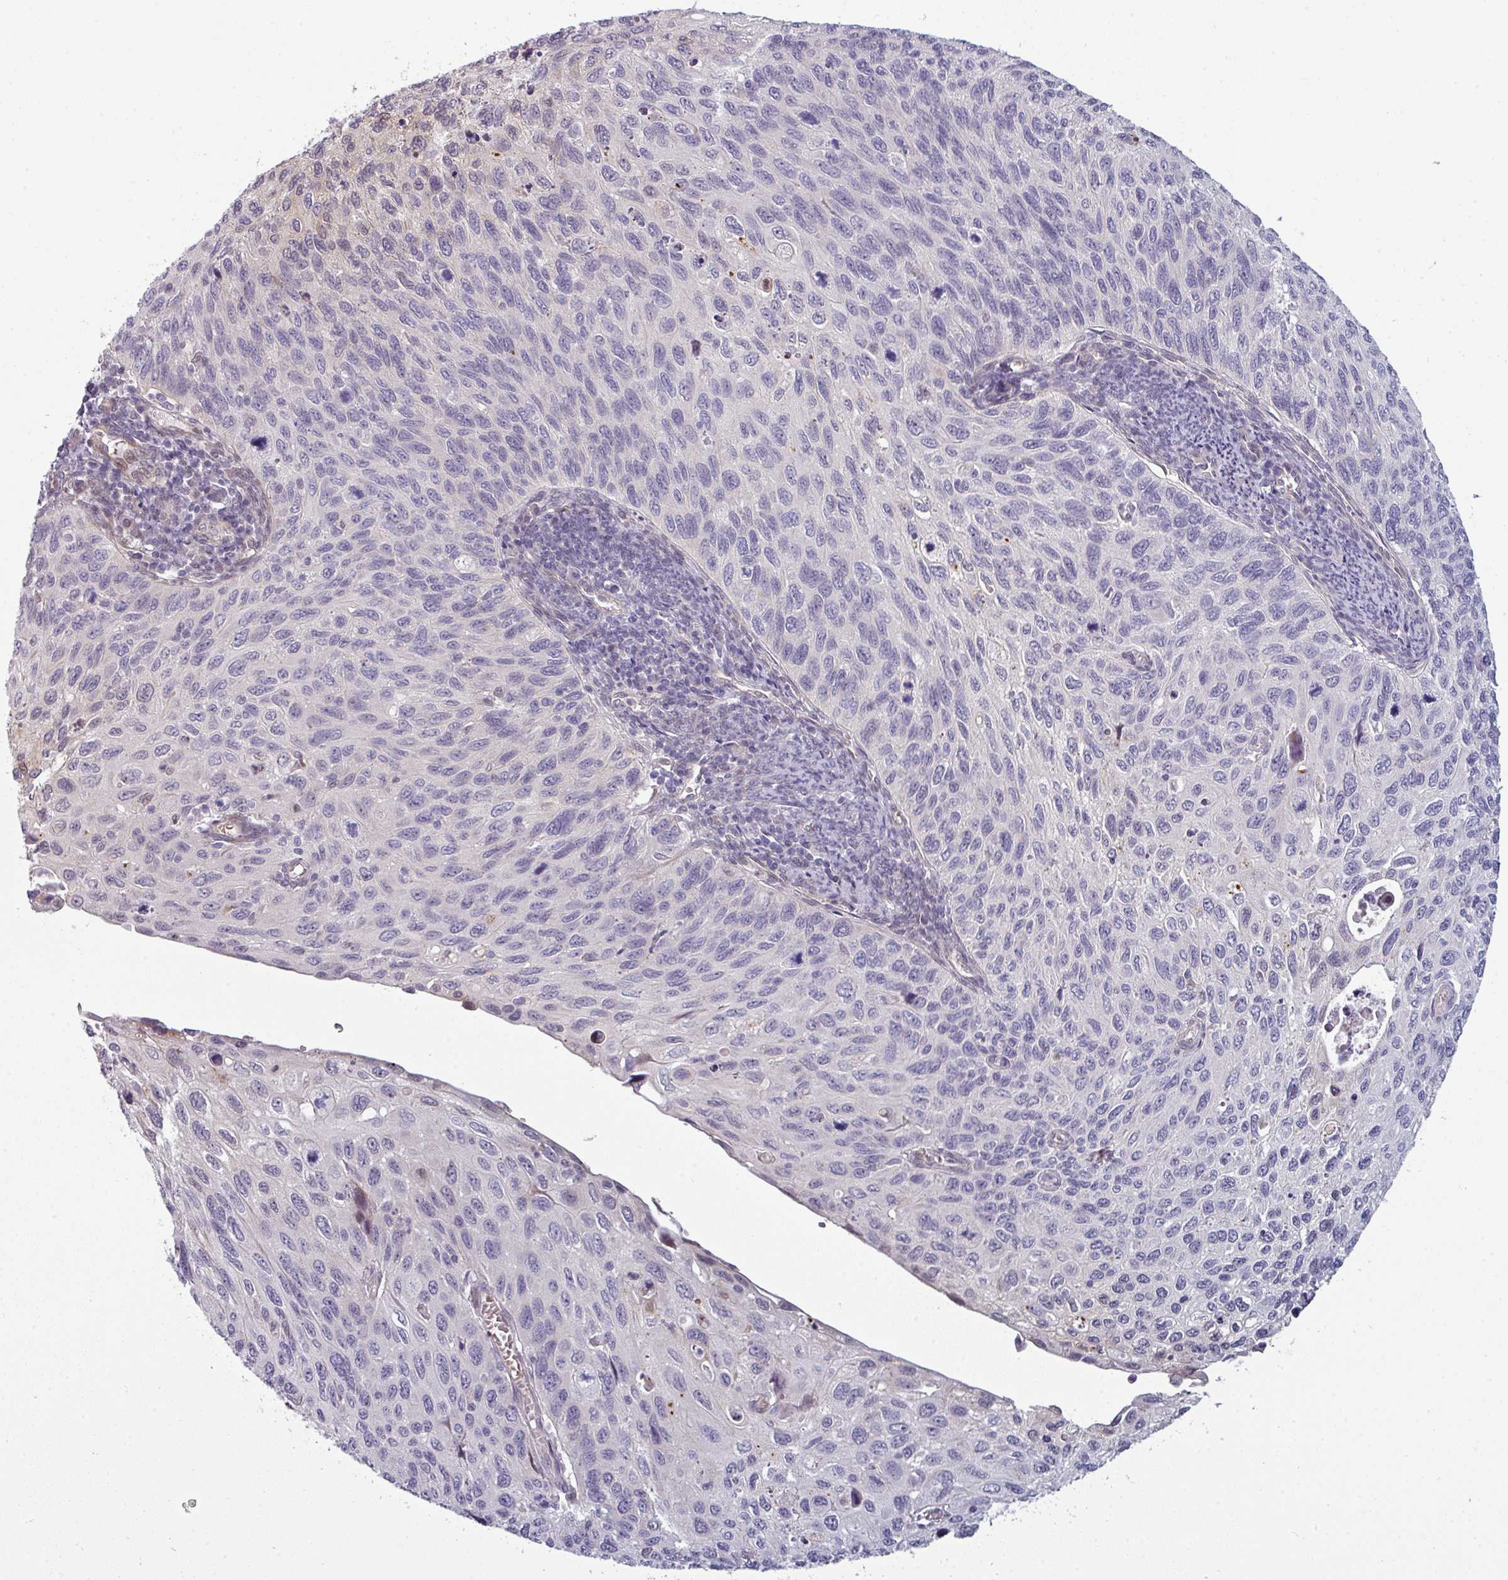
{"staining": {"intensity": "negative", "quantity": "none", "location": "none"}, "tissue": "cervical cancer", "cell_type": "Tumor cells", "image_type": "cancer", "snomed": [{"axis": "morphology", "description": "Squamous cell carcinoma, NOS"}, {"axis": "topography", "description": "Cervix"}], "caption": "This is an immunohistochemistry (IHC) photomicrograph of cervical cancer. There is no positivity in tumor cells.", "gene": "PRAMEF12", "patient": {"sex": "female", "age": 70}}